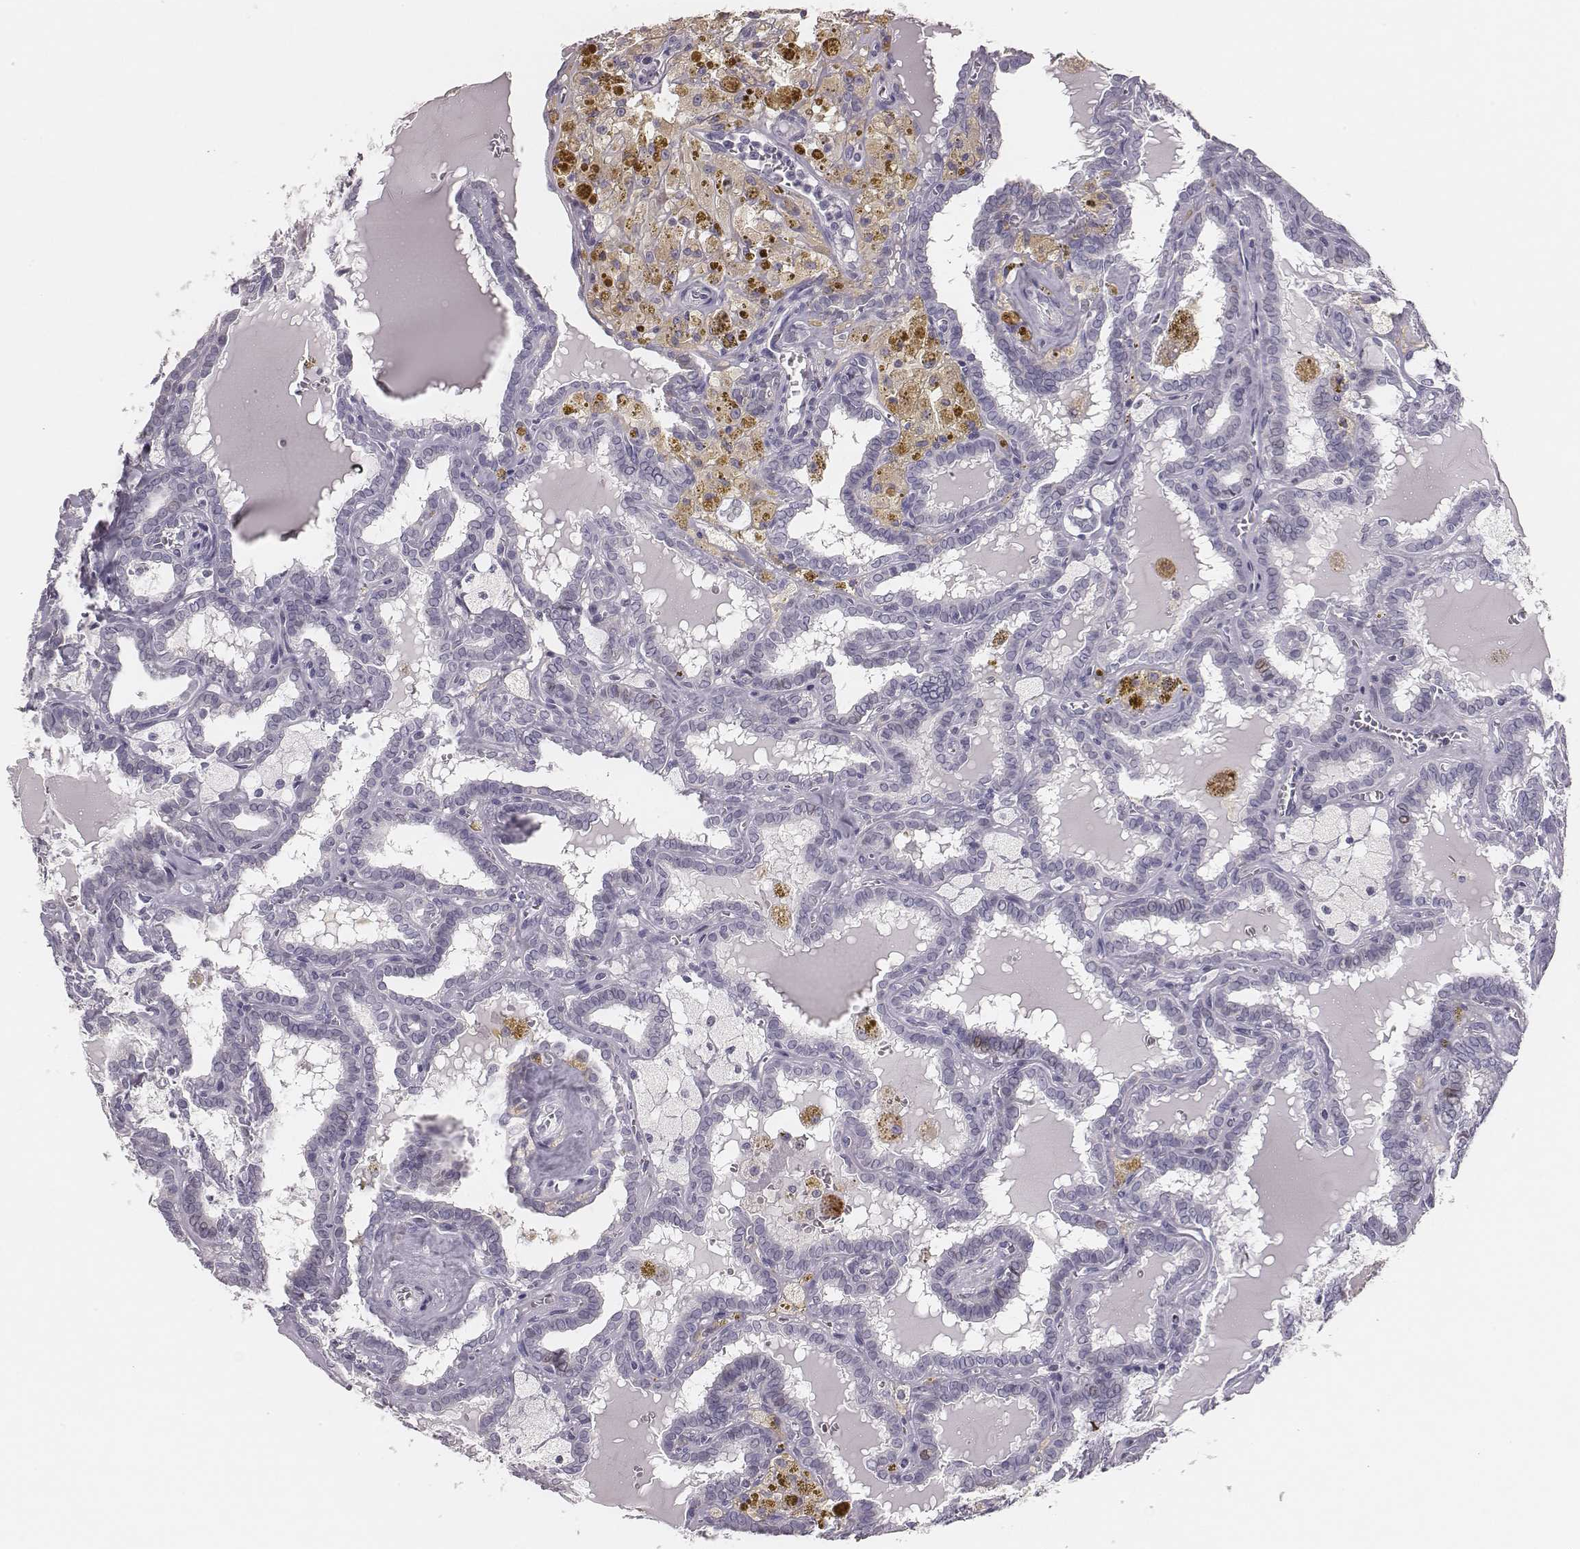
{"staining": {"intensity": "negative", "quantity": "none", "location": "none"}, "tissue": "thyroid cancer", "cell_type": "Tumor cells", "image_type": "cancer", "snomed": [{"axis": "morphology", "description": "Papillary adenocarcinoma, NOS"}, {"axis": "topography", "description": "Thyroid gland"}], "caption": "Immunohistochemical staining of papillary adenocarcinoma (thyroid) exhibits no significant positivity in tumor cells.", "gene": "ADGRF4", "patient": {"sex": "female", "age": 39}}